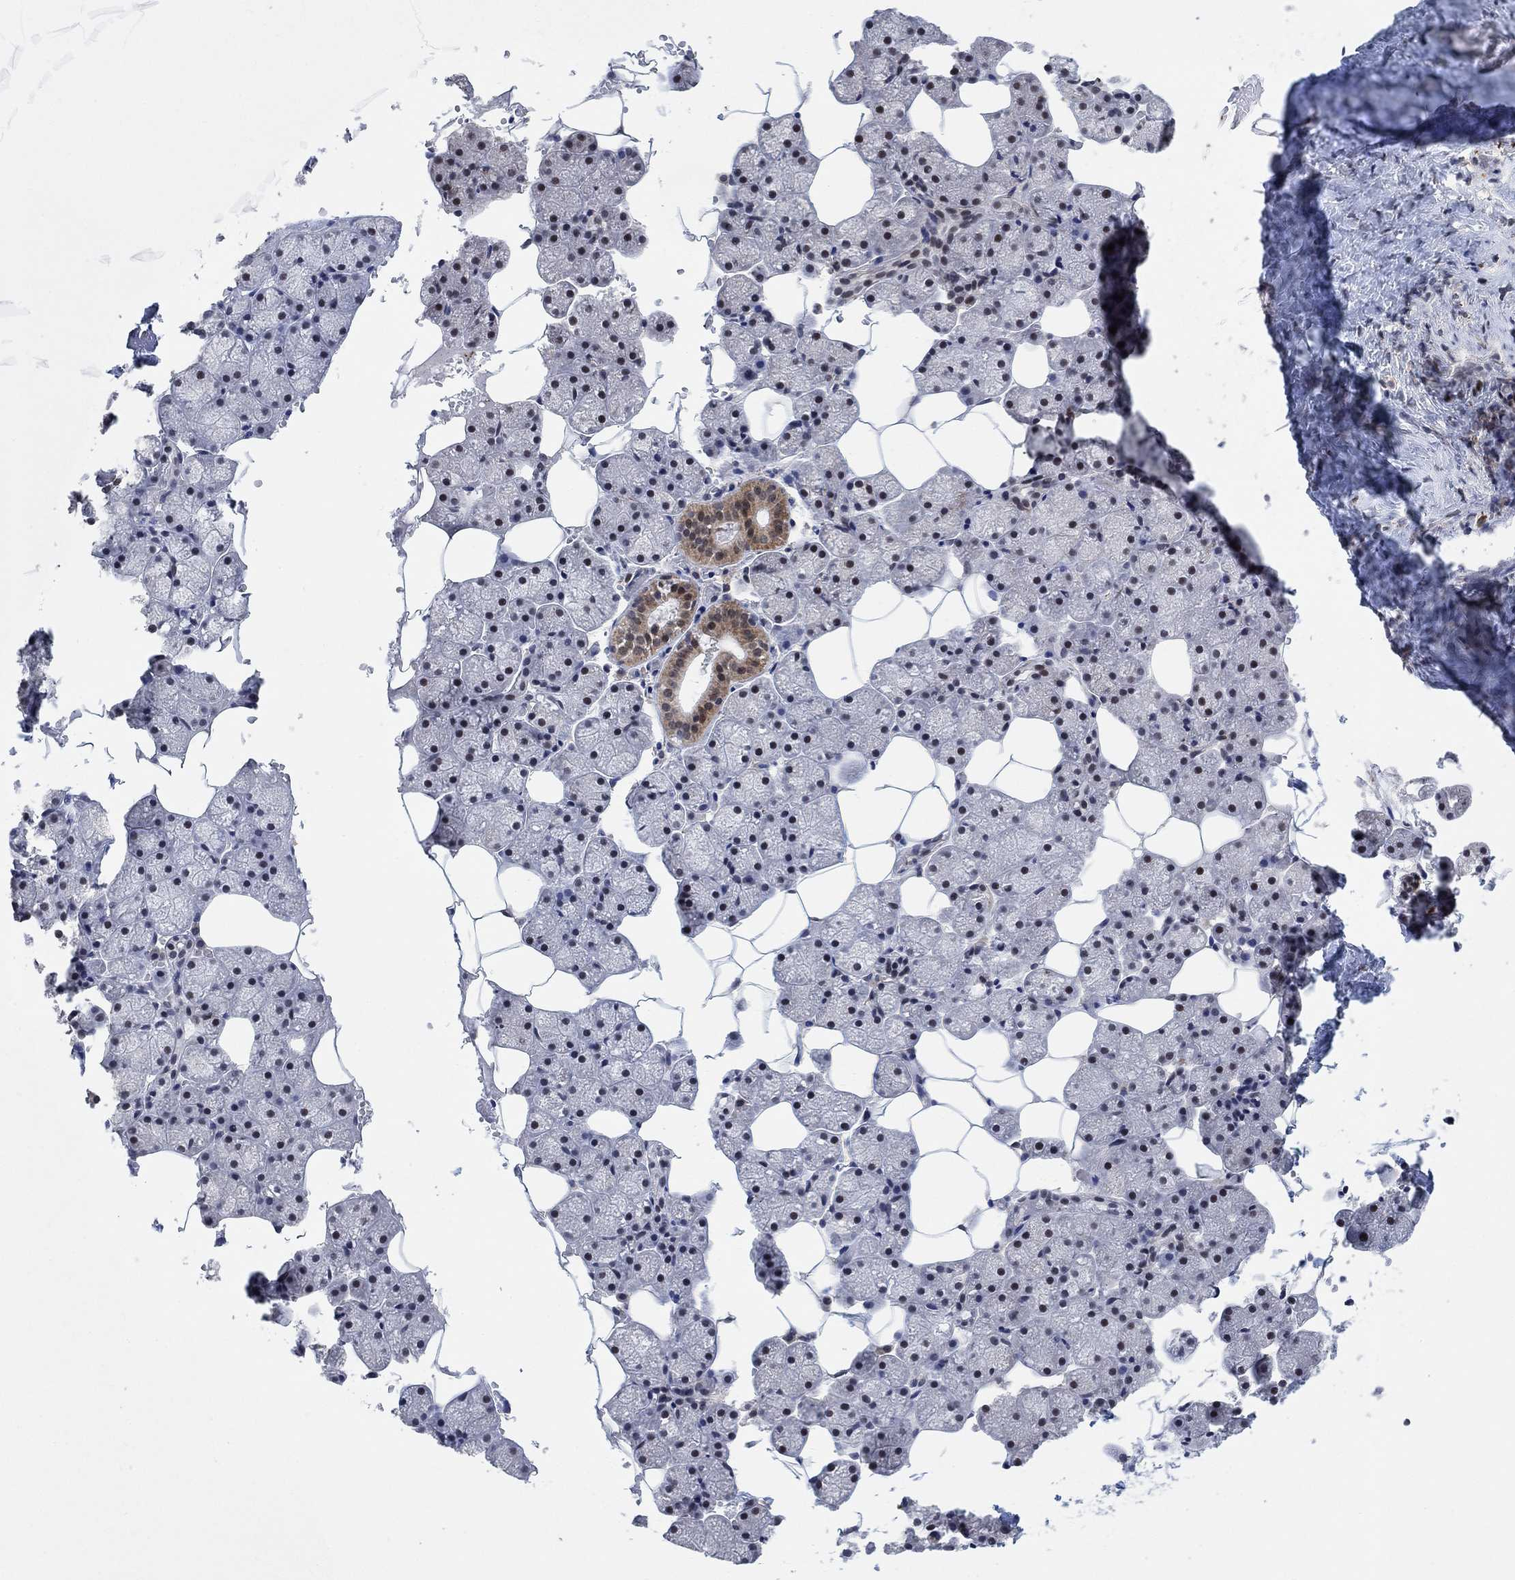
{"staining": {"intensity": "moderate", "quantity": "25%-75%", "location": "cytoplasmic/membranous,nuclear"}, "tissue": "salivary gland", "cell_type": "Glandular cells", "image_type": "normal", "snomed": [{"axis": "morphology", "description": "Normal tissue, NOS"}, {"axis": "topography", "description": "Salivary gland"}], "caption": "Approximately 25%-75% of glandular cells in normal human salivary gland display moderate cytoplasmic/membranous,nuclear protein expression as visualized by brown immunohistochemical staining.", "gene": "PWWP2B", "patient": {"sex": "male", "age": 38}}